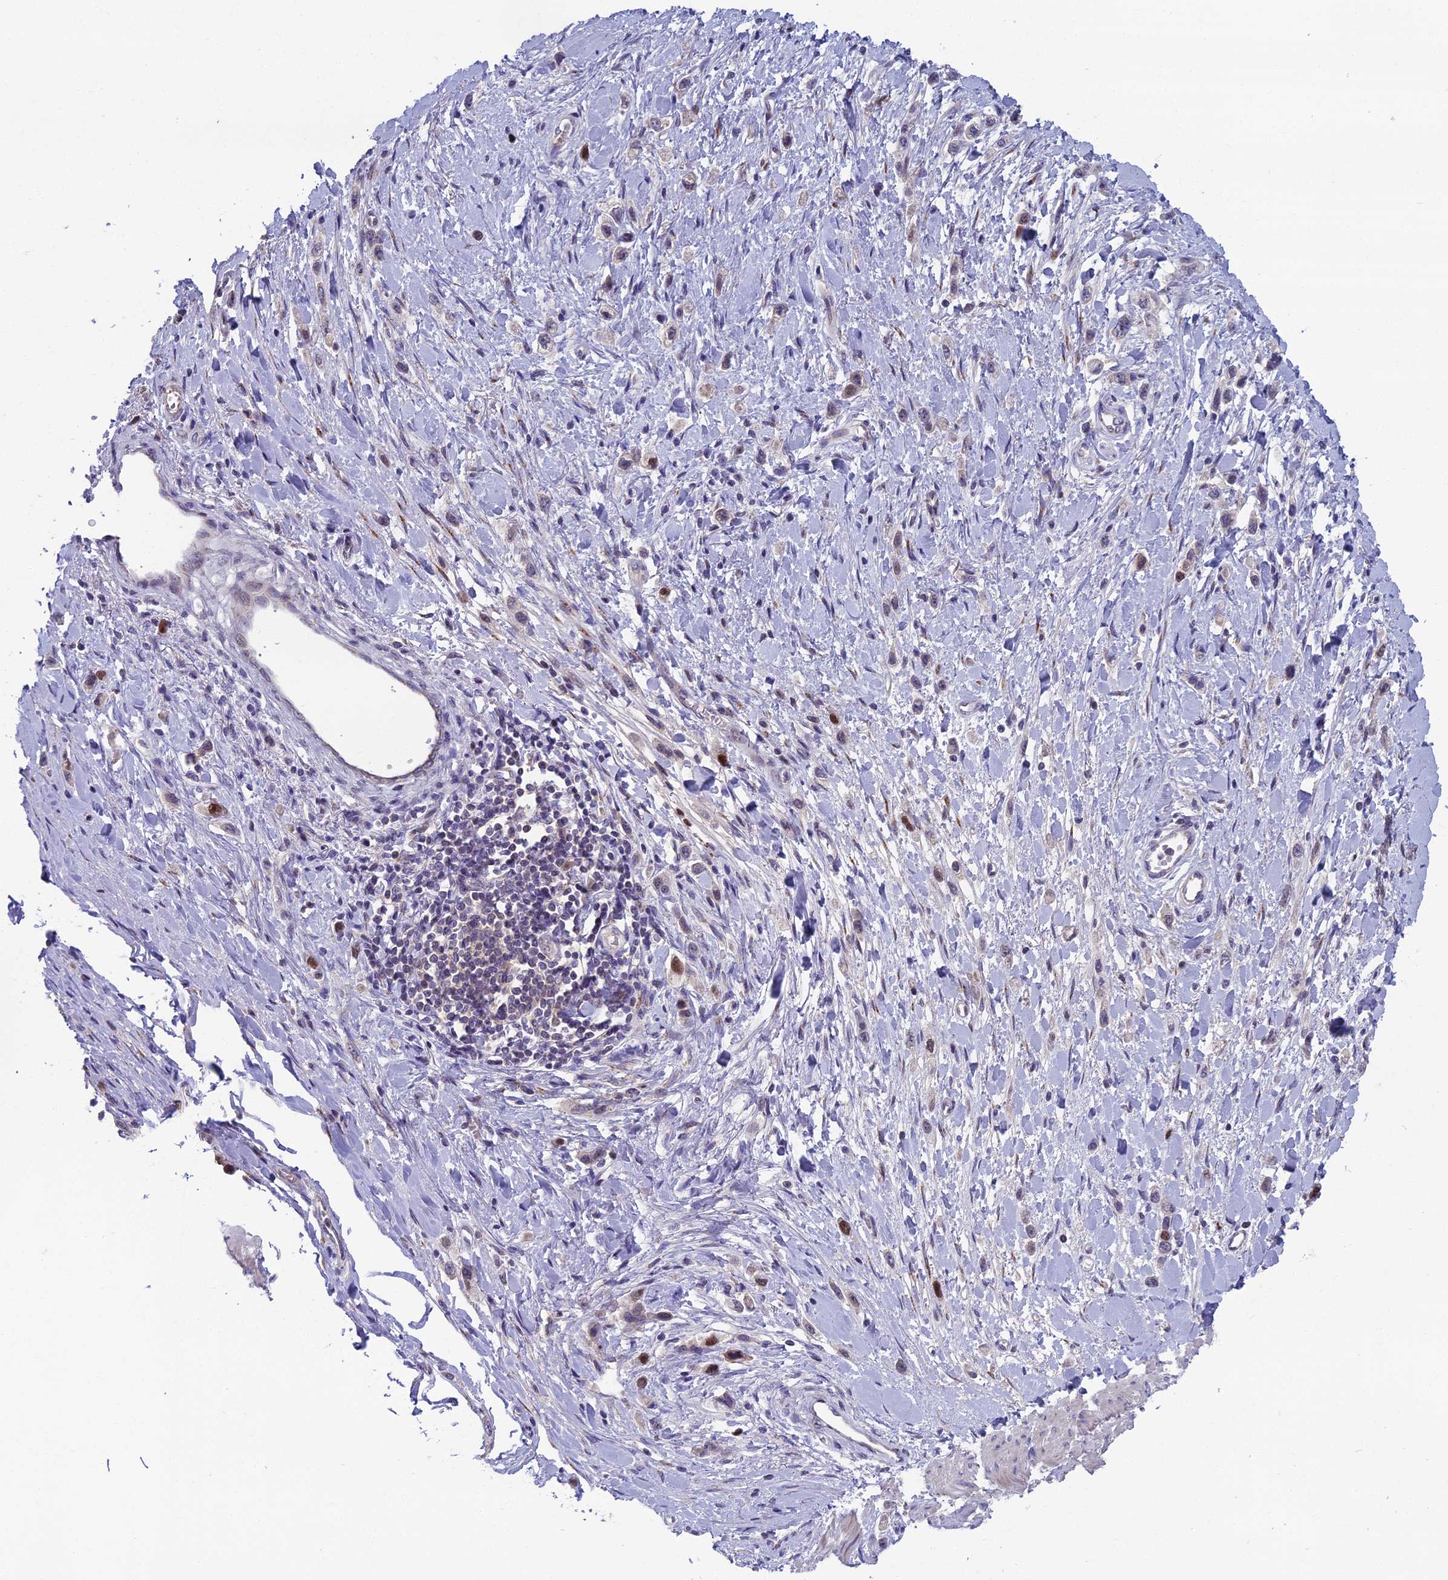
{"staining": {"intensity": "moderate", "quantity": "<25%", "location": "nuclear"}, "tissue": "stomach cancer", "cell_type": "Tumor cells", "image_type": "cancer", "snomed": [{"axis": "morphology", "description": "Adenocarcinoma, NOS"}, {"axis": "topography", "description": "Stomach"}], "caption": "Immunohistochemical staining of stomach cancer shows low levels of moderate nuclear expression in approximately <25% of tumor cells.", "gene": "LIG1", "patient": {"sex": "female", "age": 65}}